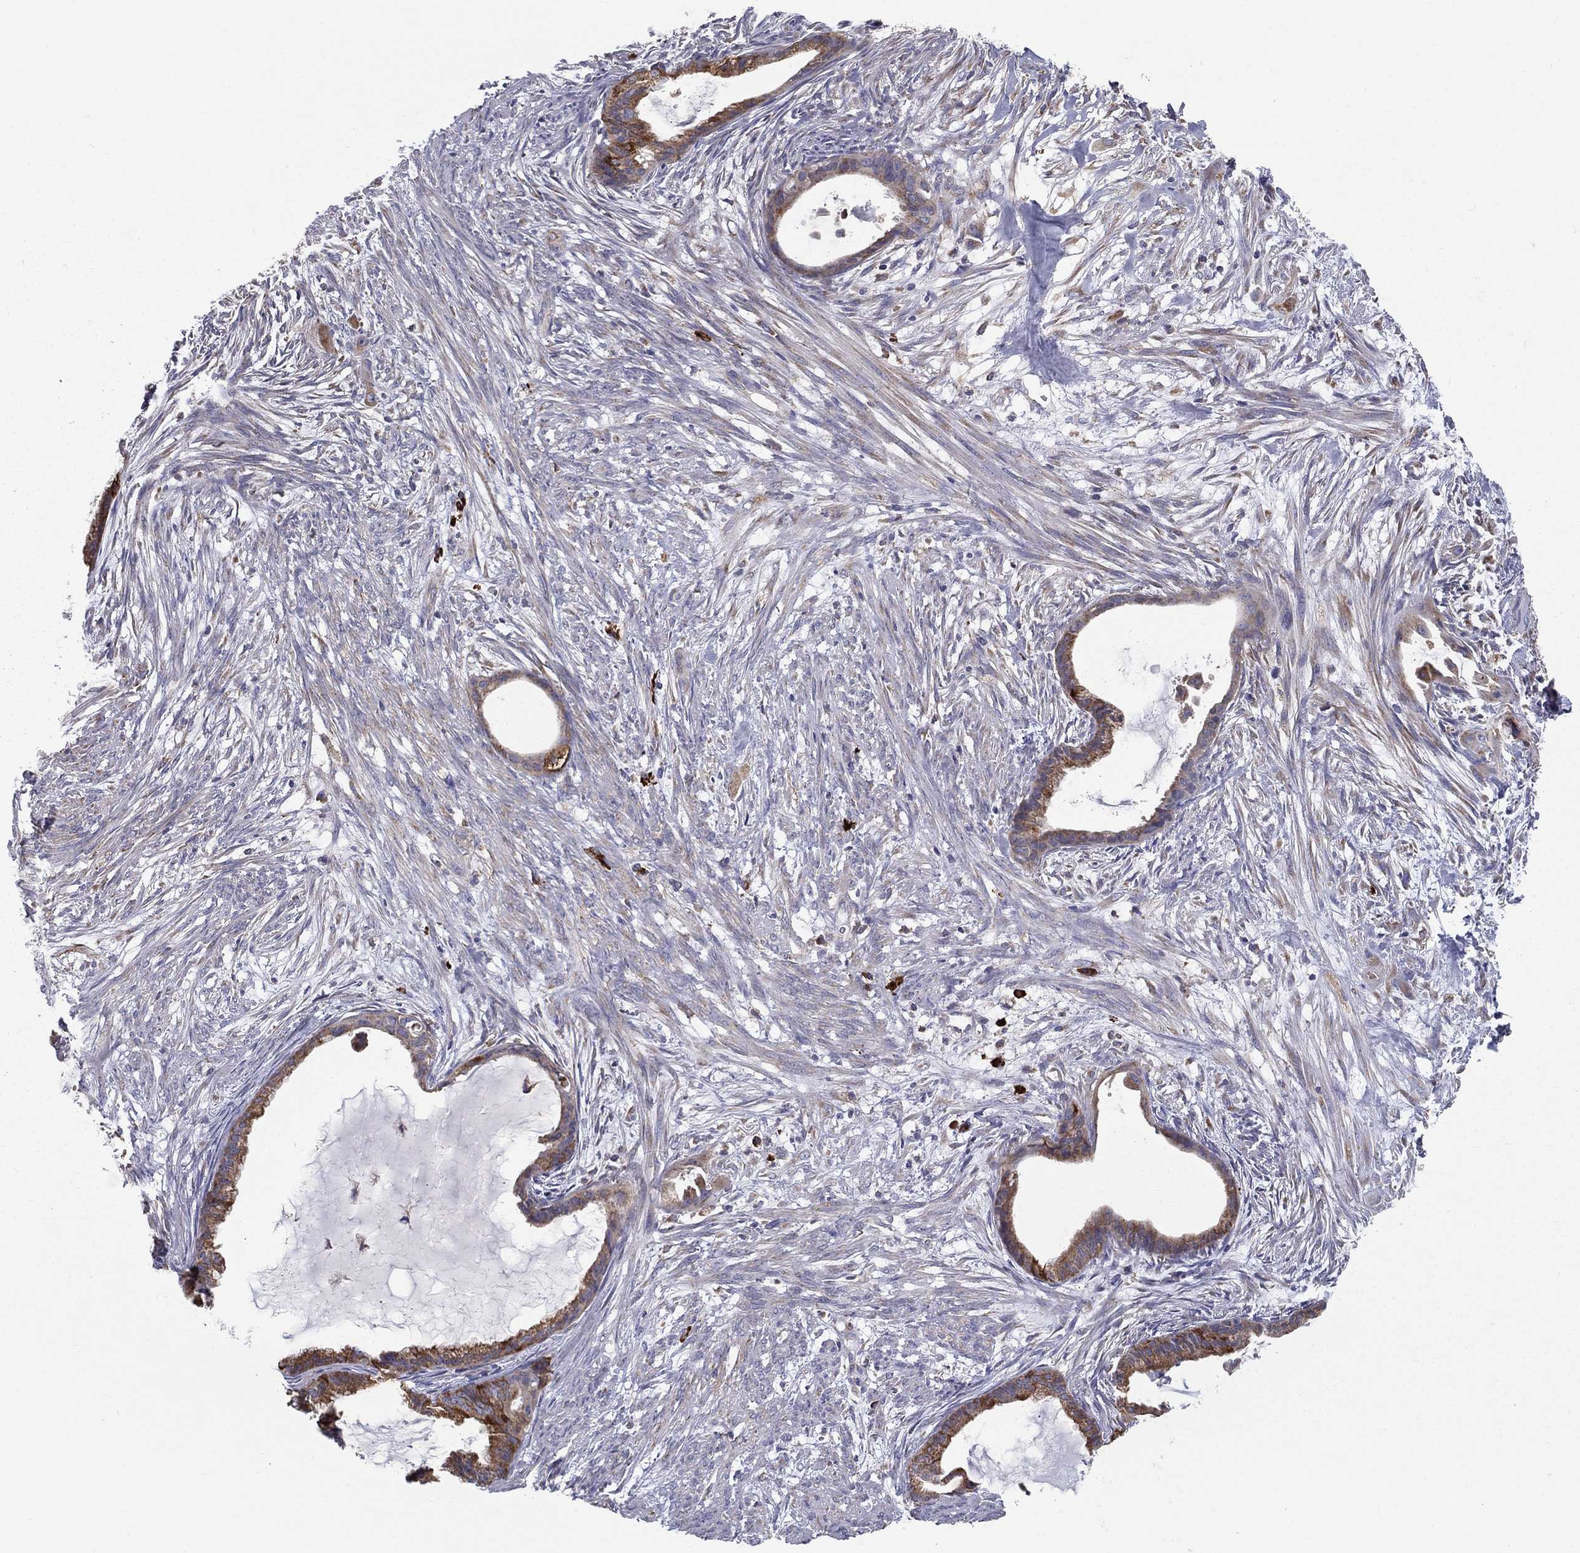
{"staining": {"intensity": "strong", "quantity": "25%-75%", "location": "cytoplasmic/membranous"}, "tissue": "endometrial cancer", "cell_type": "Tumor cells", "image_type": "cancer", "snomed": [{"axis": "morphology", "description": "Adenocarcinoma, NOS"}, {"axis": "topography", "description": "Endometrium"}], "caption": "The micrograph shows immunohistochemical staining of endometrial cancer. There is strong cytoplasmic/membranous positivity is identified in about 25%-75% of tumor cells. The protein of interest is stained brown, and the nuclei are stained in blue (DAB (3,3'-diaminobenzidine) IHC with brightfield microscopy, high magnification).", "gene": "PRDX4", "patient": {"sex": "female", "age": 86}}